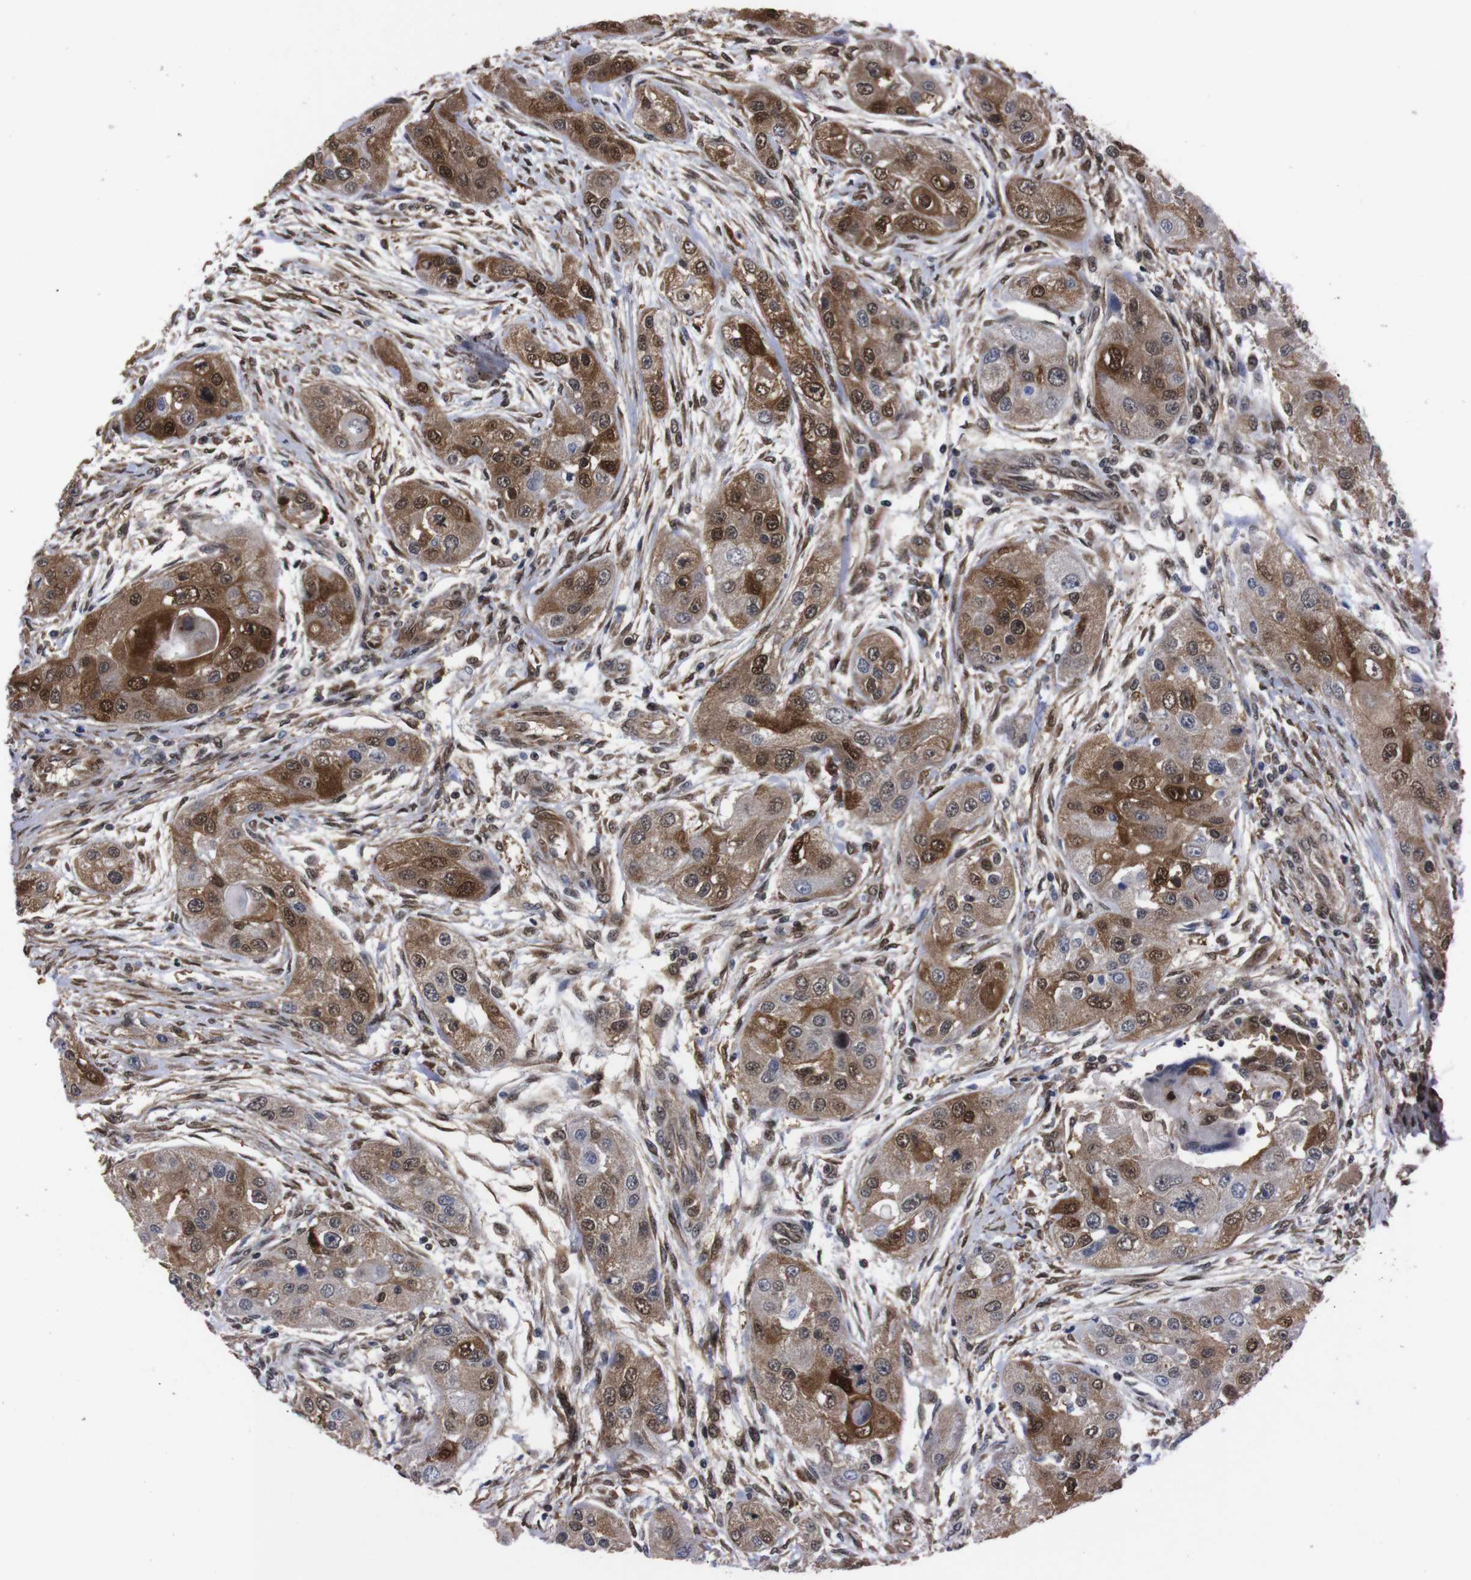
{"staining": {"intensity": "moderate", "quantity": ">75%", "location": "cytoplasmic/membranous,nuclear"}, "tissue": "head and neck cancer", "cell_type": "Tumor cells", "image_type": "cancer", "snomed": [{"axis": "morphology", "description": "Normal tissue, NOS"}, {"axis": "morphology", "description": "Squamous cell carcinoma, NOS"}, {"axis": "topography", "description": "Skeletal muscle"}, {"axis": "topography", "description": "Head-Neck"}], "caption": "High-magnification brightfield microscopy of head and neck cancer (squamous cell carcinoma) stained with DAB (brown) and counterstained with hematoxylin (blue). tumor cells exhibit moderate cytoplasmic/membranous and nuclear staining is appreciated in about>75% of cells.", "gene": "UBQLN2", "patient": {"sex": "male", "age": 51}}